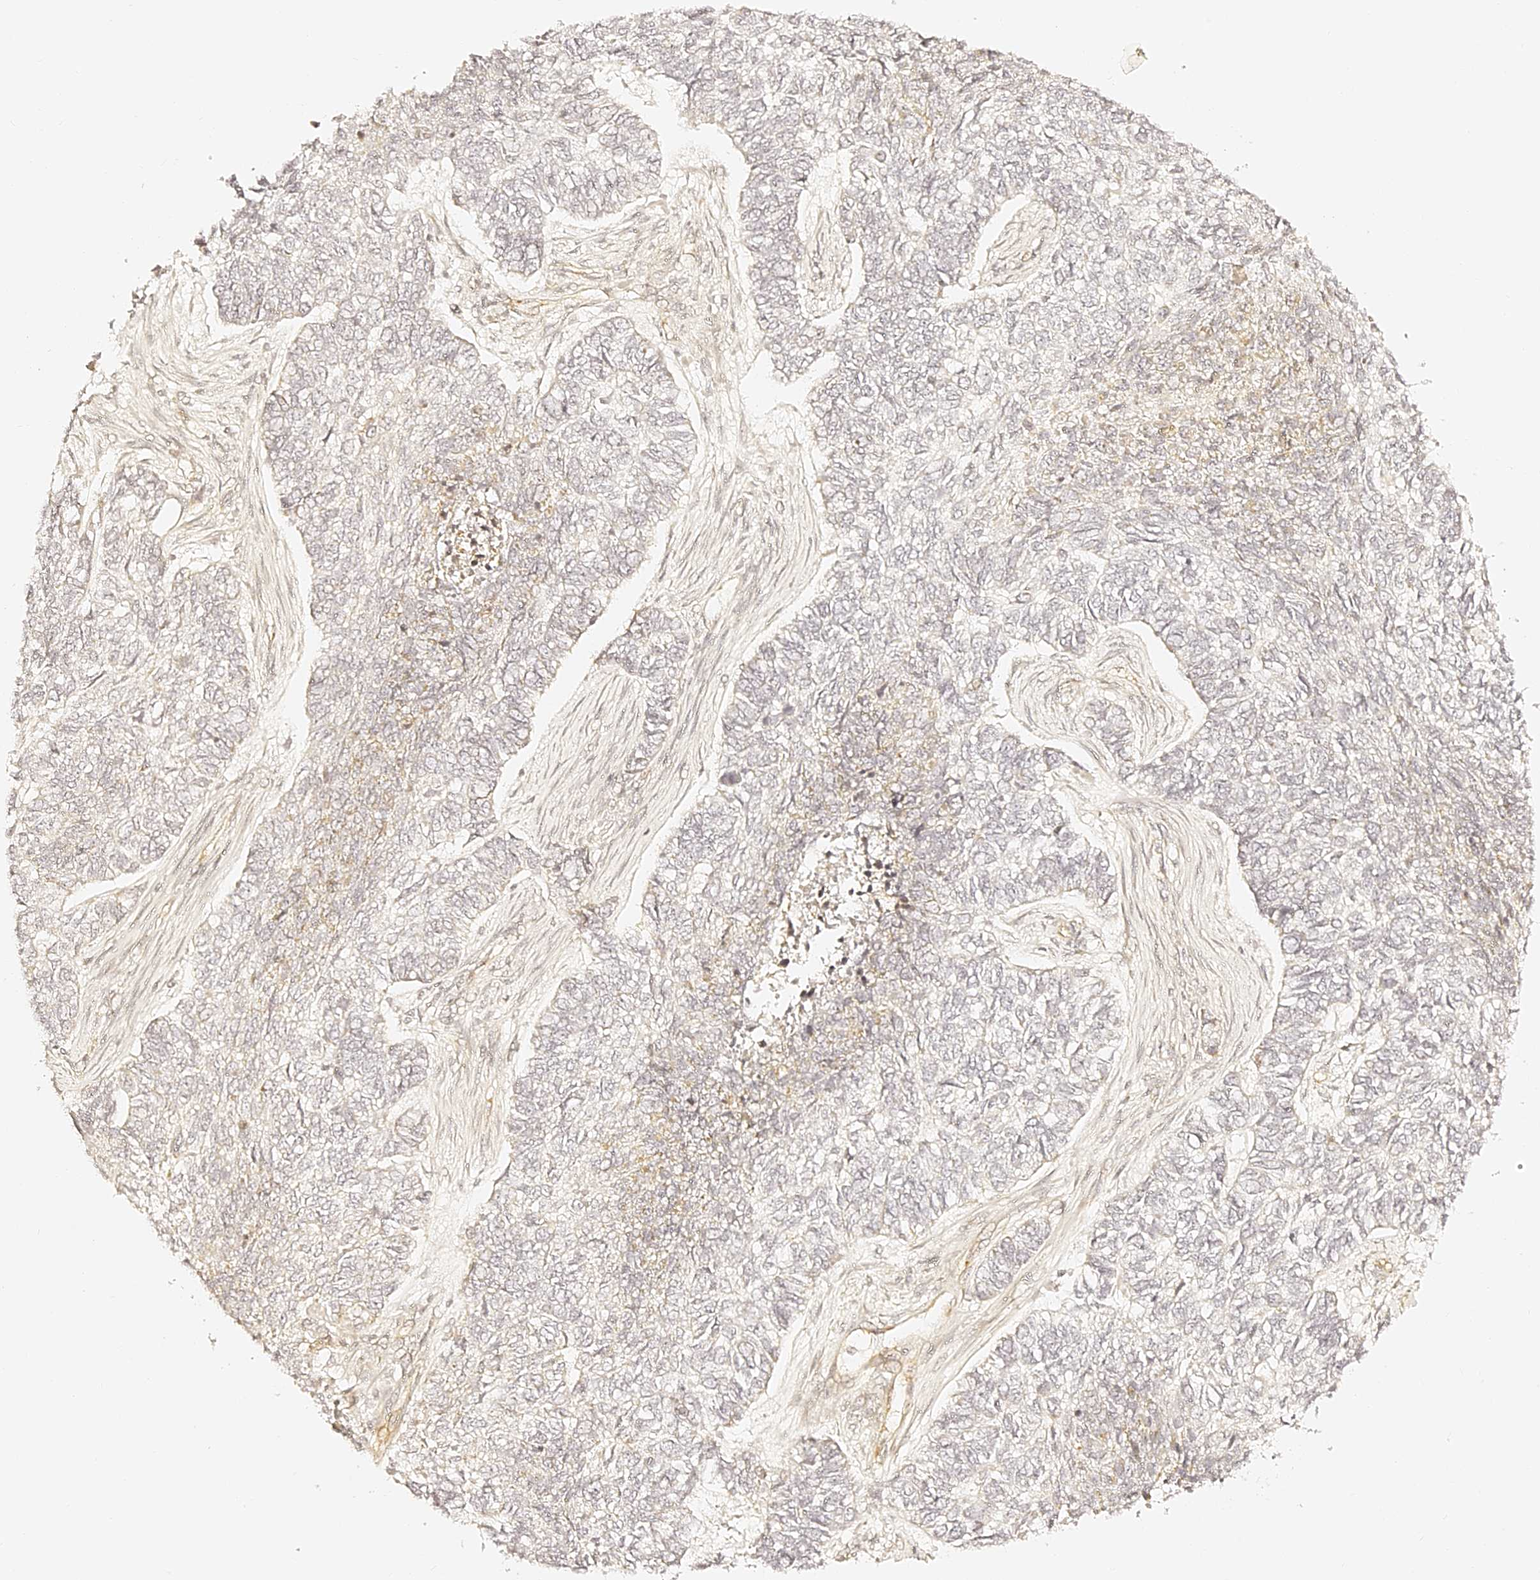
{"staining": {"intensity": "negative", "quantity": "none", "location": "none"}, "tissue": "skin cancer", "cell_type": "Tumor cells", "image_type": "cancer", "snomed": [{"axis": "morphology", "description": "Basal cell carcinoma"}, {"axis": "topography", "description": "Skin"}], "caption": "Immunohistochemical staining of basal cell carcinoma (skin) demonstrates no significant staining in tumor cells. (Immunohistochemistry, brightfield microscopy, high magnification).", "gene": "SLC1A3", "patient": {"sex": "female", "age": 65}}